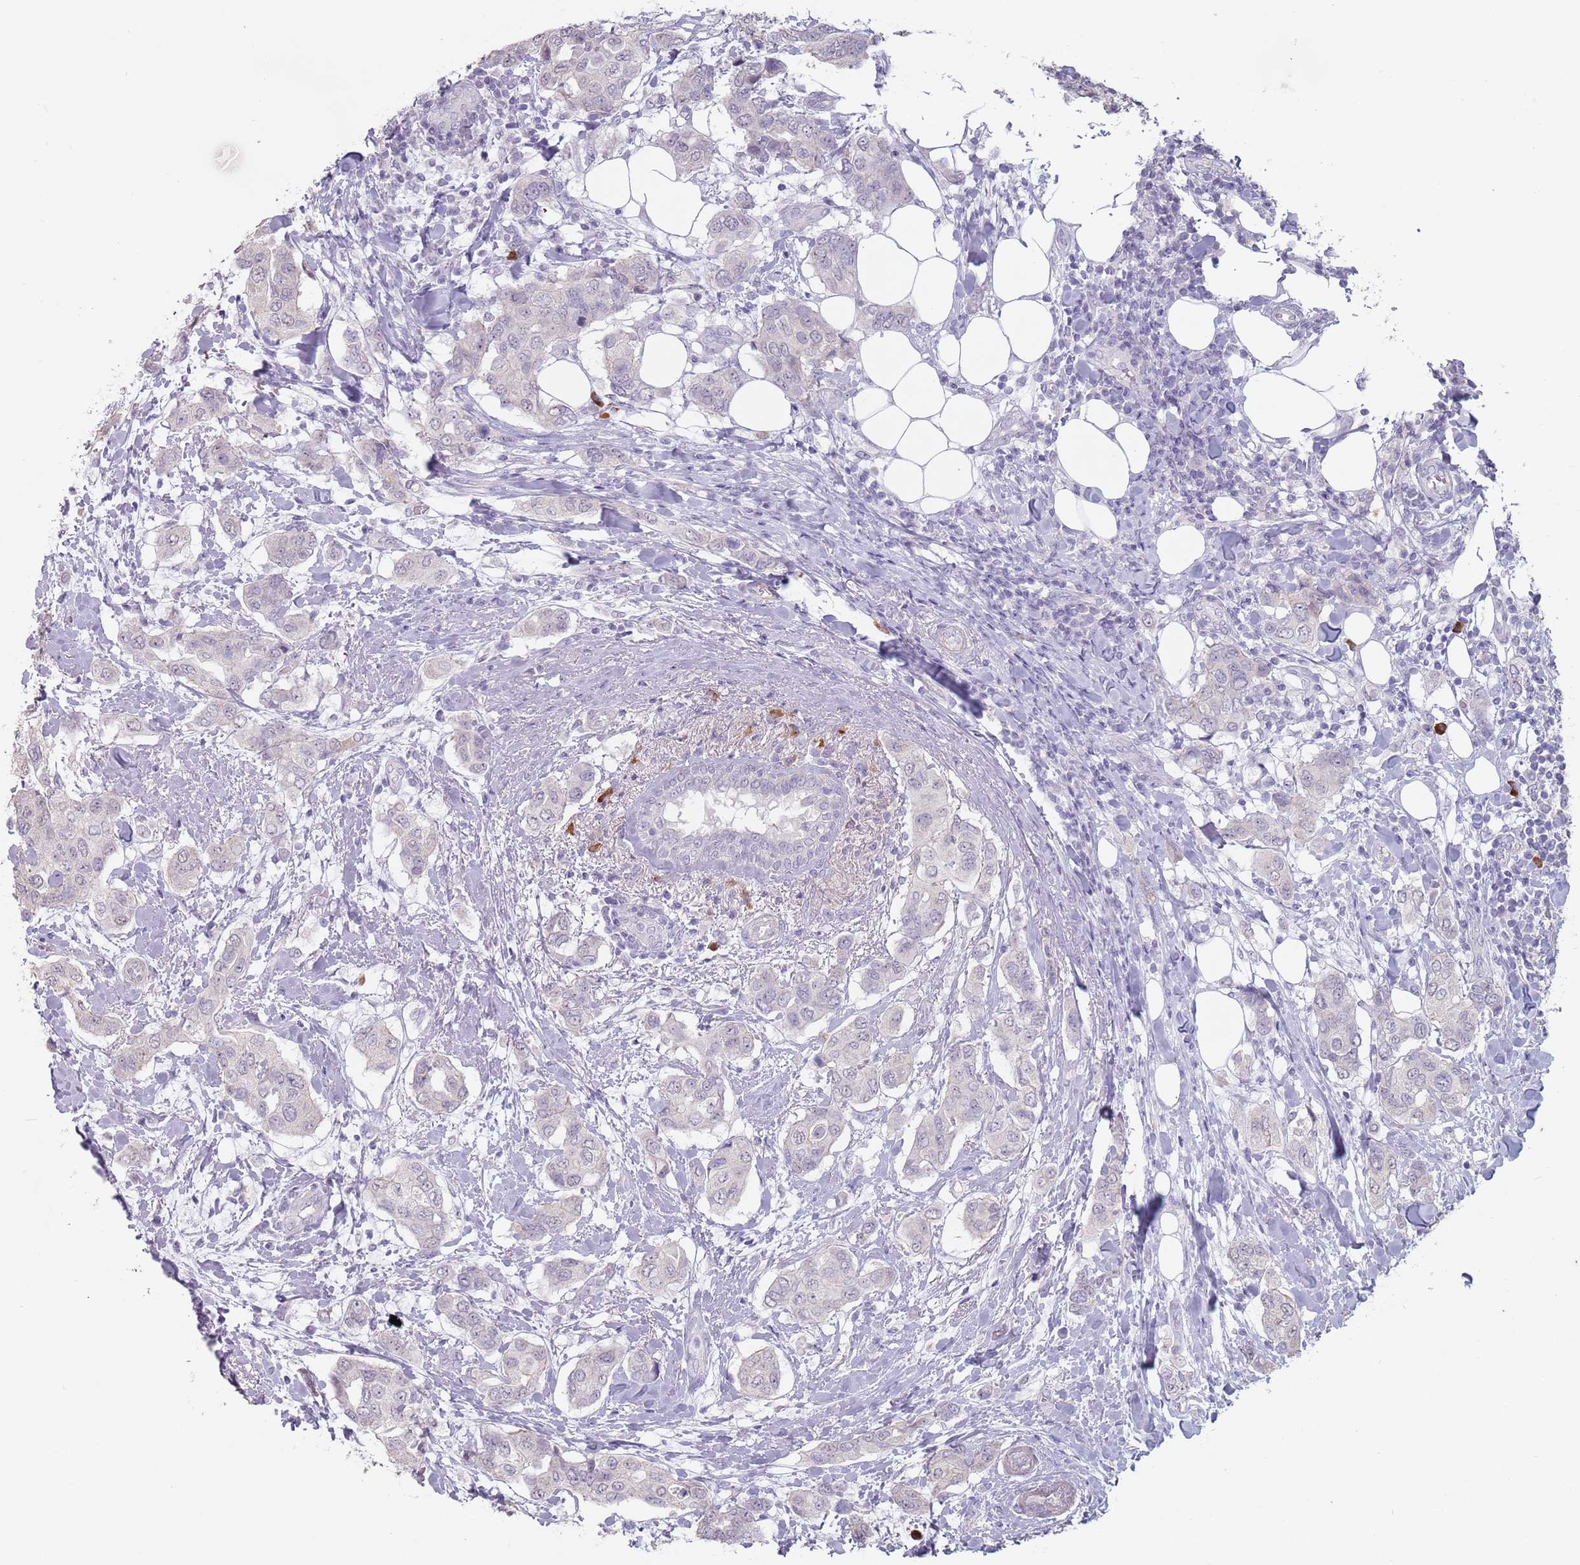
{"staining": {"intensity": "negative", "quantity": "none", "location": "none"}, "tissue": "breast cancer", "cell_type": "Tumor cells", "image_type": "cancer", "snomed": [{"axis": "morphology", "description": "Lobular carcinoma"}, {"axis": "topography", "description": "Breast"}], "caption": "Tumor cells are negative for brown protein staining in breast lobular carcinoma.", "gene": "STYK1", "patient": {"sex": "female", "age": 51}}